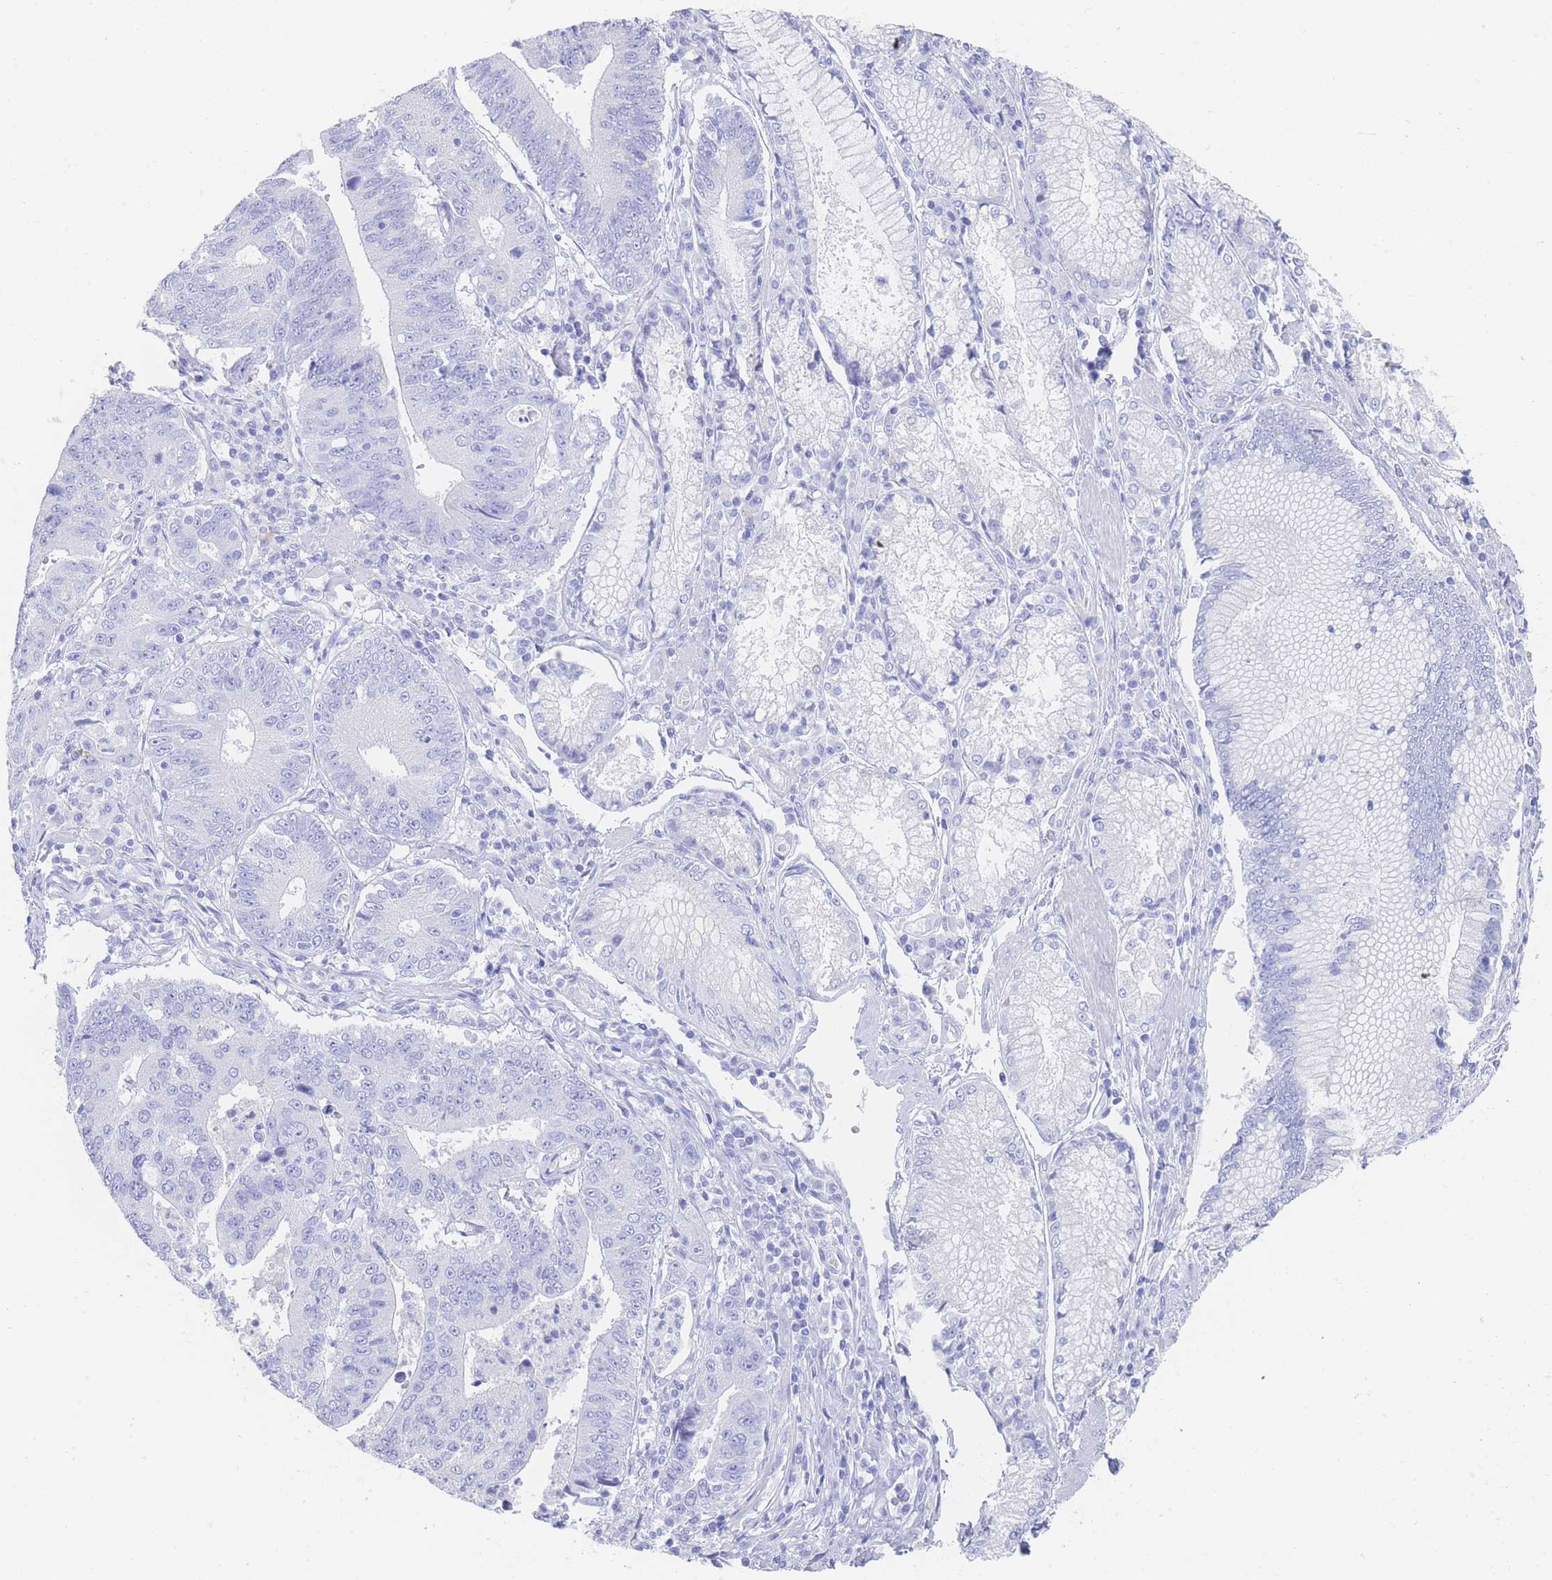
{"staining": {"intensity": "negative", "quantity": "none", "location": "none"}, "tissue": "stomach cancer", "cell_type": "Tumor cells", "image_type": "cancer", "snomed": [{"axis": "morphology", "description": "Adenocarcinoma, NOS"}, {"axis": "topography", "description": "Stomach"}], "caption": "An immunohistochemistry (IHC) image of stomach cancer (adenocarcinoma) is shown. There is no staining in tumor cells of stomach cancer (adenocarcinoma).", "gene": "LRRC37A", "patient": {"sex": "male", "age": 59}}